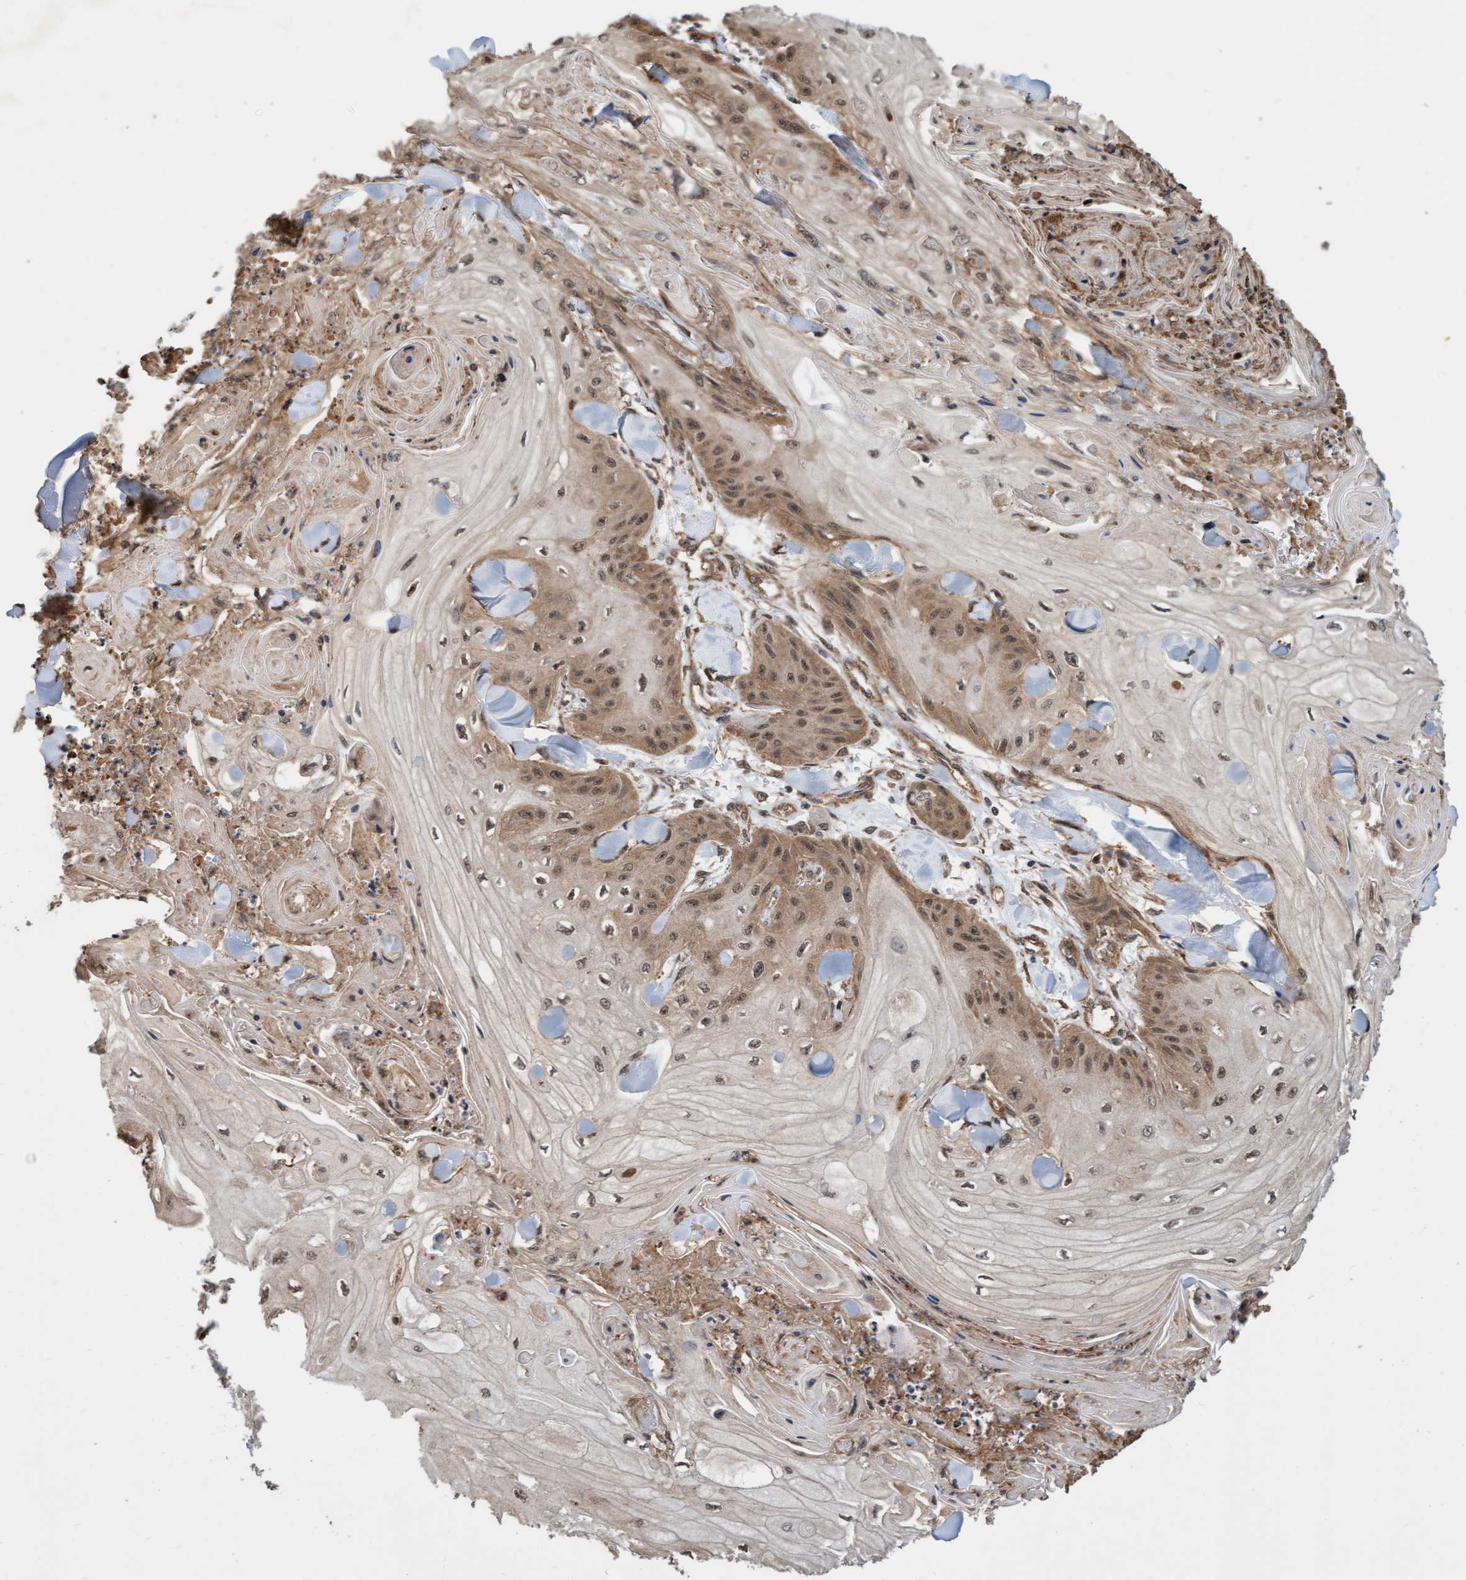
{"staining": {"intensity": "moderate", "quantity": "<25%", "location": "cytoplasmic/membranous,nuclear"}, "tissue": "skin cancer", "cell_type": "Tumor cells", "image_type": "cancer", "snomed": [{"axis": "morphology", "description": "Squamous cell carcinoma, NOS"}, {"axis": "topography", "description": "Skin"}], "caption": "Tumor cells demonstrate low levels of moderate cytoplasmic/membranous and nuclear expression in about <25% of cells in human skin cancer (squamous cell carcinoma). Ihc stains the protein in brown and the nuclei are stained blue.", "gene": "STXBP4", "patient": {"sex": "male", "age": 74}}